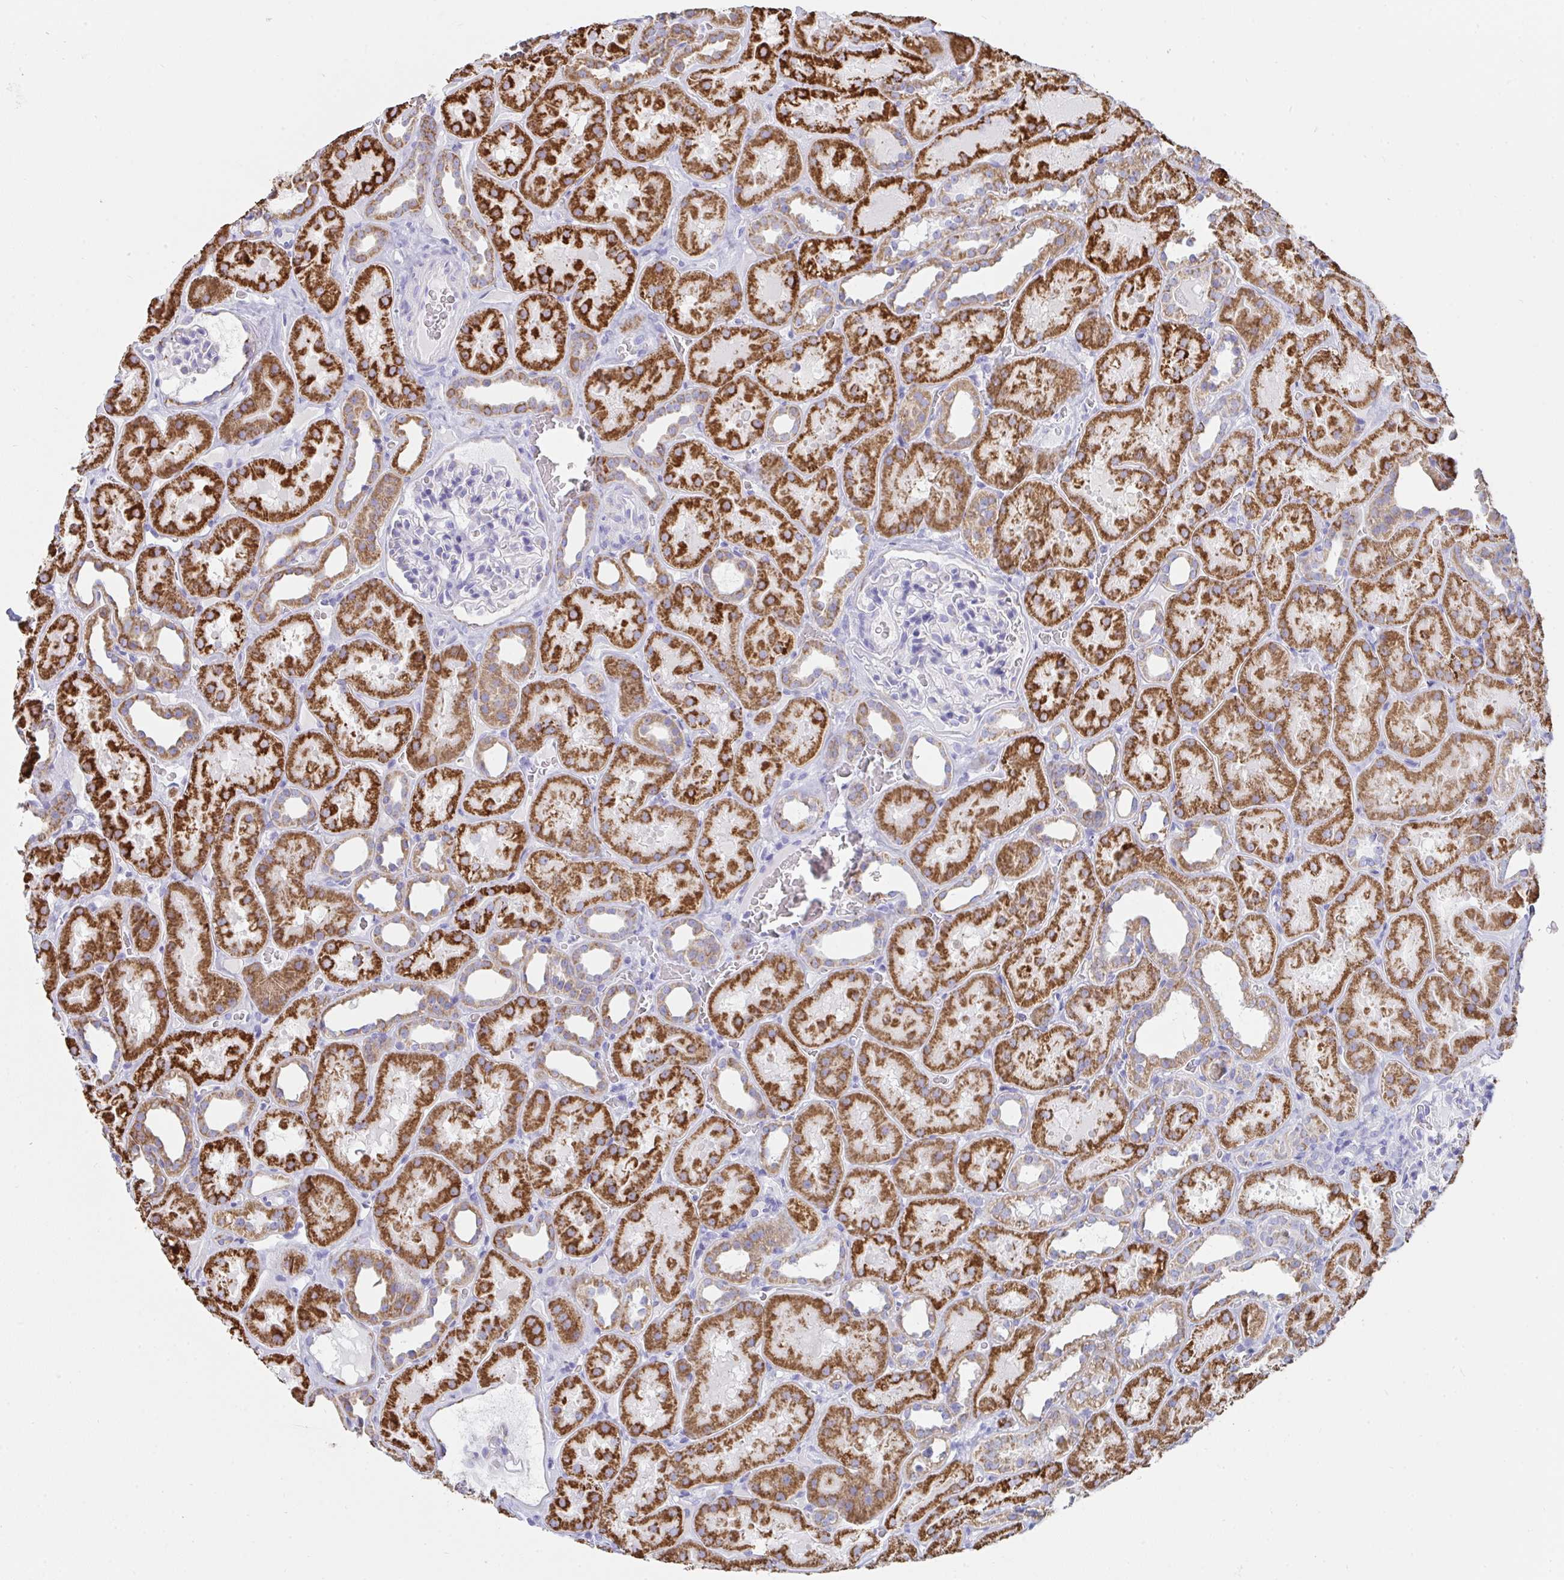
{"staining": {"intensity": "negative", "quantity": "none", "location": "none"}, "tissue": "kidney", "cell_type": "Cells in glomeruli", "image_type": "normal", "snomed": [{"axis": "morphology", "description": "Normal tissue, NOS"}, {"axis": "topography", "description": "Kidney"}], "caption": "Immunohistochemistry micrograph of unremarkable kidney: human kidney stained with DAB (3,3'-diaminobenzidine) shows no significant protein staining in cells in glomeruli. Nuclei are stained in blue.", "gene": "AIFM1", "patient": {"sex": "female", "age": 41}}